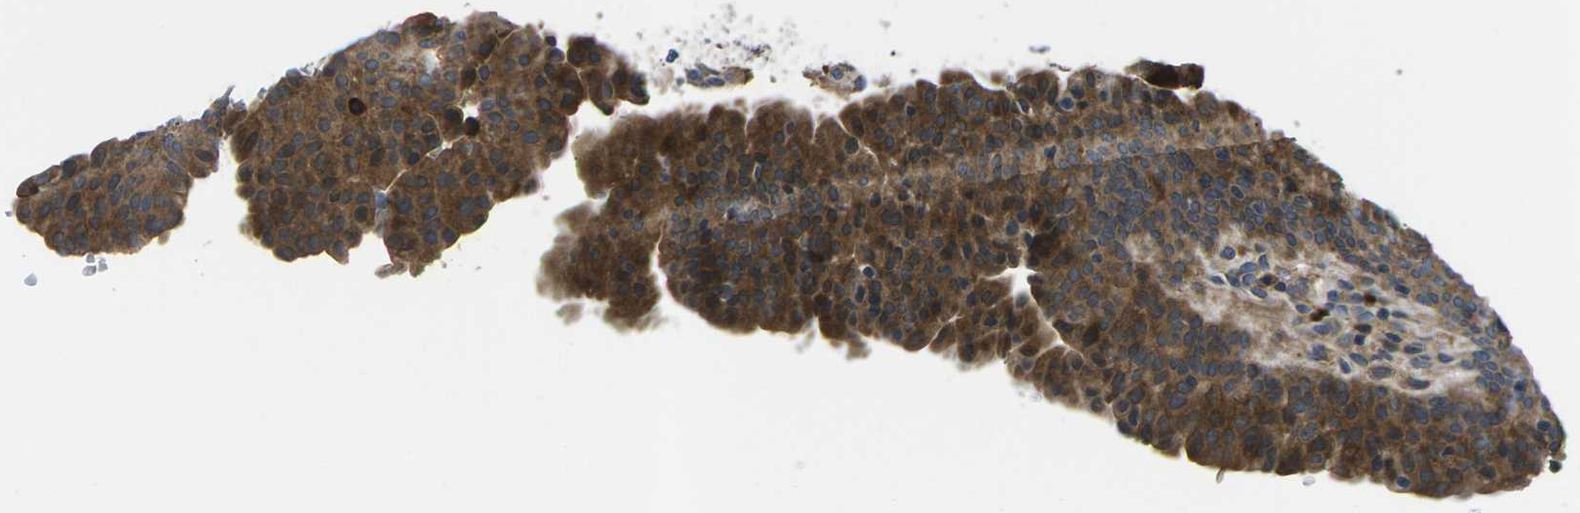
{"staining": {"intensity": "moderate", "quantity": ">75%", "location": "cytoplasmic/membranous"}, "tissue": "urothelial cancer", "cell_type": "Tumor cells", "image_type": "cancer", "snomed": [{"axis": "morphology", "description": "Urothelial carcinoma, Low grade"}, {"axis": "topography", "description": "Urinary bladder"}], "caption": "Human urothelial carcinoma (low-grade) stained for a protein (brown) demonstrates moderate cytoplasmic/membranous positive staining in approximately >75% of tumor cells.", "gene": "PLCE1", "patient": {"sex": "female", "age": 75}}